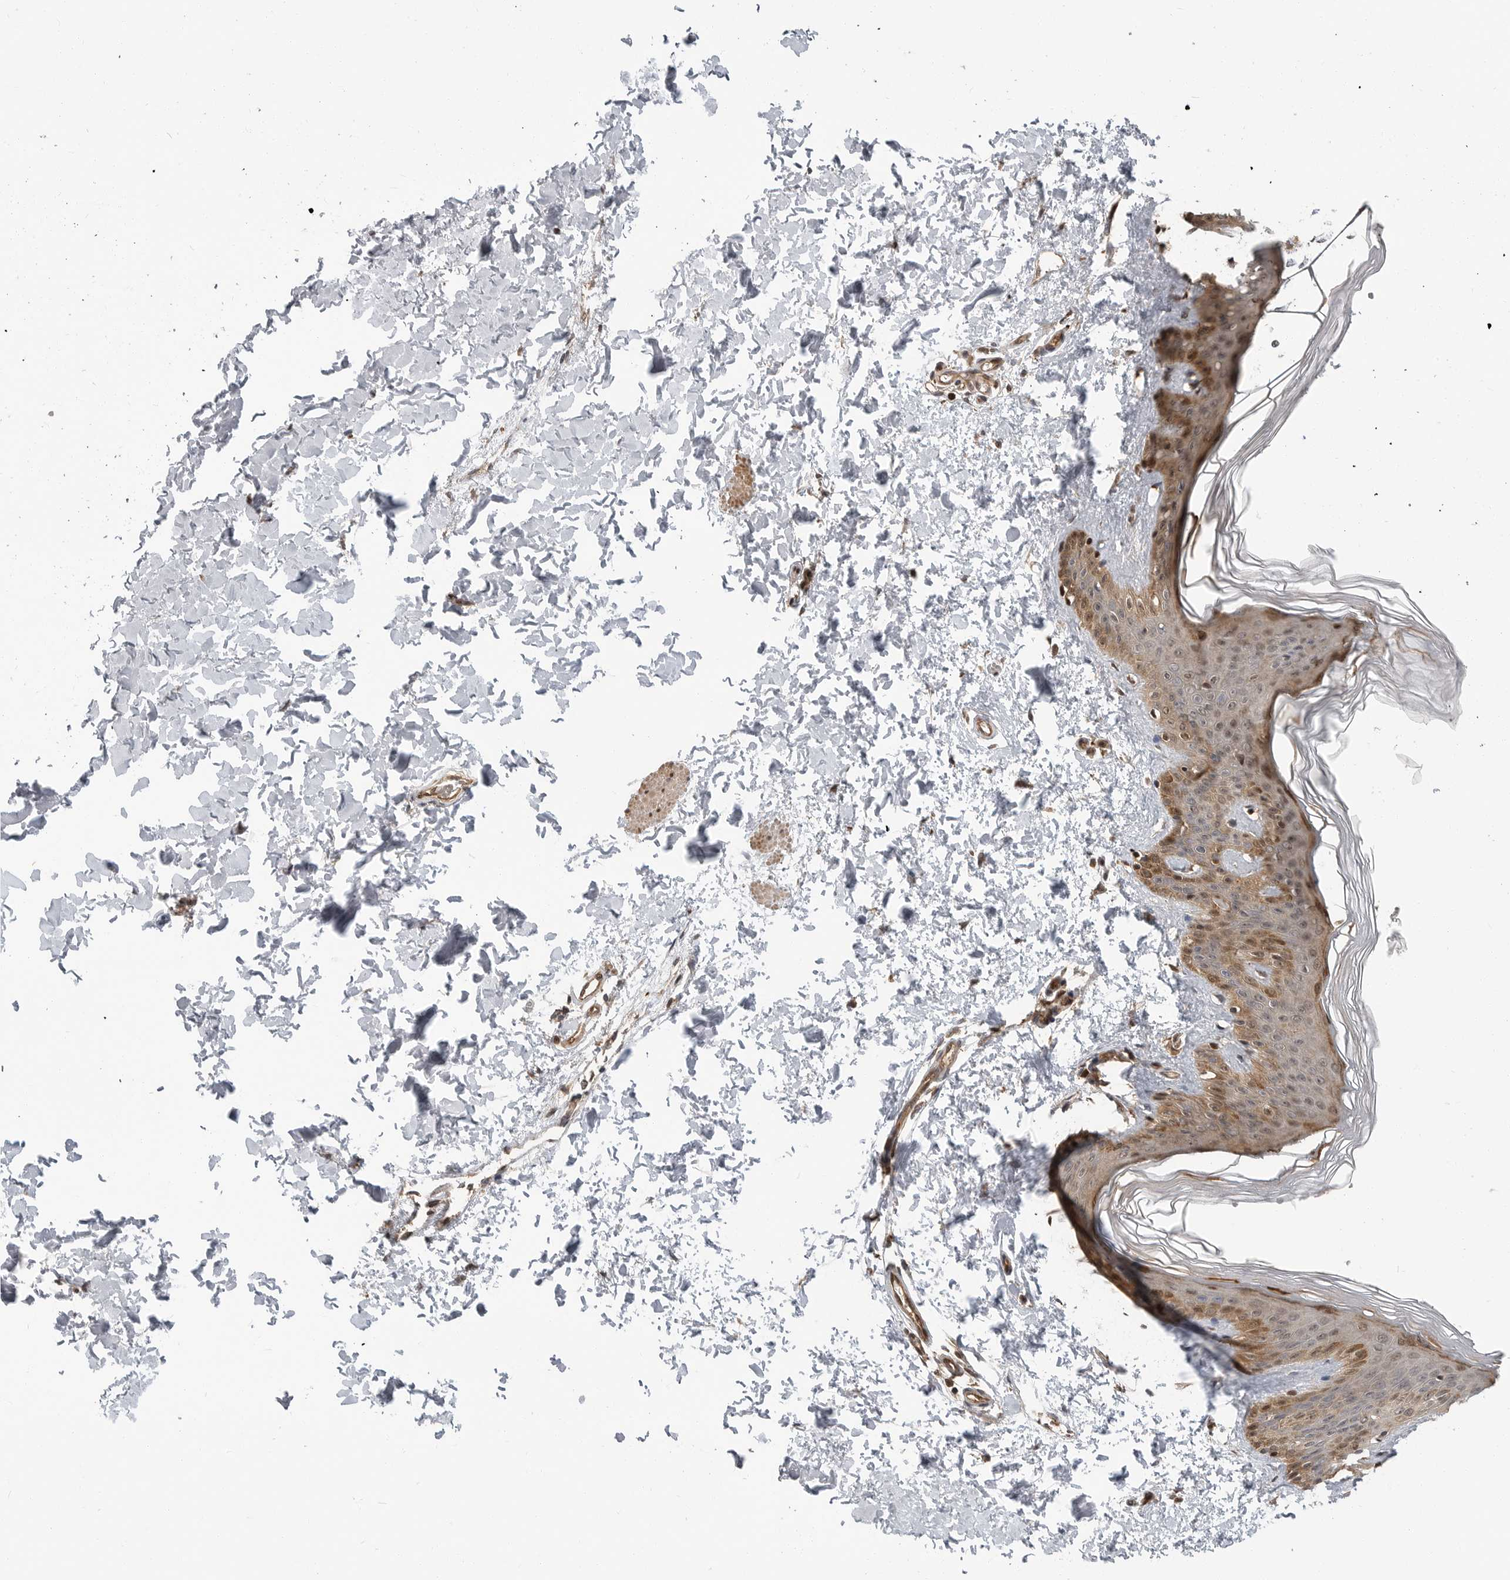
{"staining": {"intensity": "moderate", "quantity": ">75%", "location": "nuclear"}, "tissue": "skin", "cell_type": "Fibroblasts", "image_type": "normal", "snomed": [{"axis": "morphology", "description": "Normal tissue, NOS"}, {"axis": "morphology", "description": "Neoplasm, benign, NOS"}, {"axis": "topography", "description": "Skin"}, {"axis": "topography", "description": "Soft tissue"}], "caption": "IHC of normal skin displays medium levels of moderate nuclear staining in approximately >75% of fibroblasts. Using DAB (brown) and hematoxylin (blue) stains, captured at high magnification using brightfield microscopy.", "gene": "STRAP", "patient": {"sex": "male", "age": 26}}